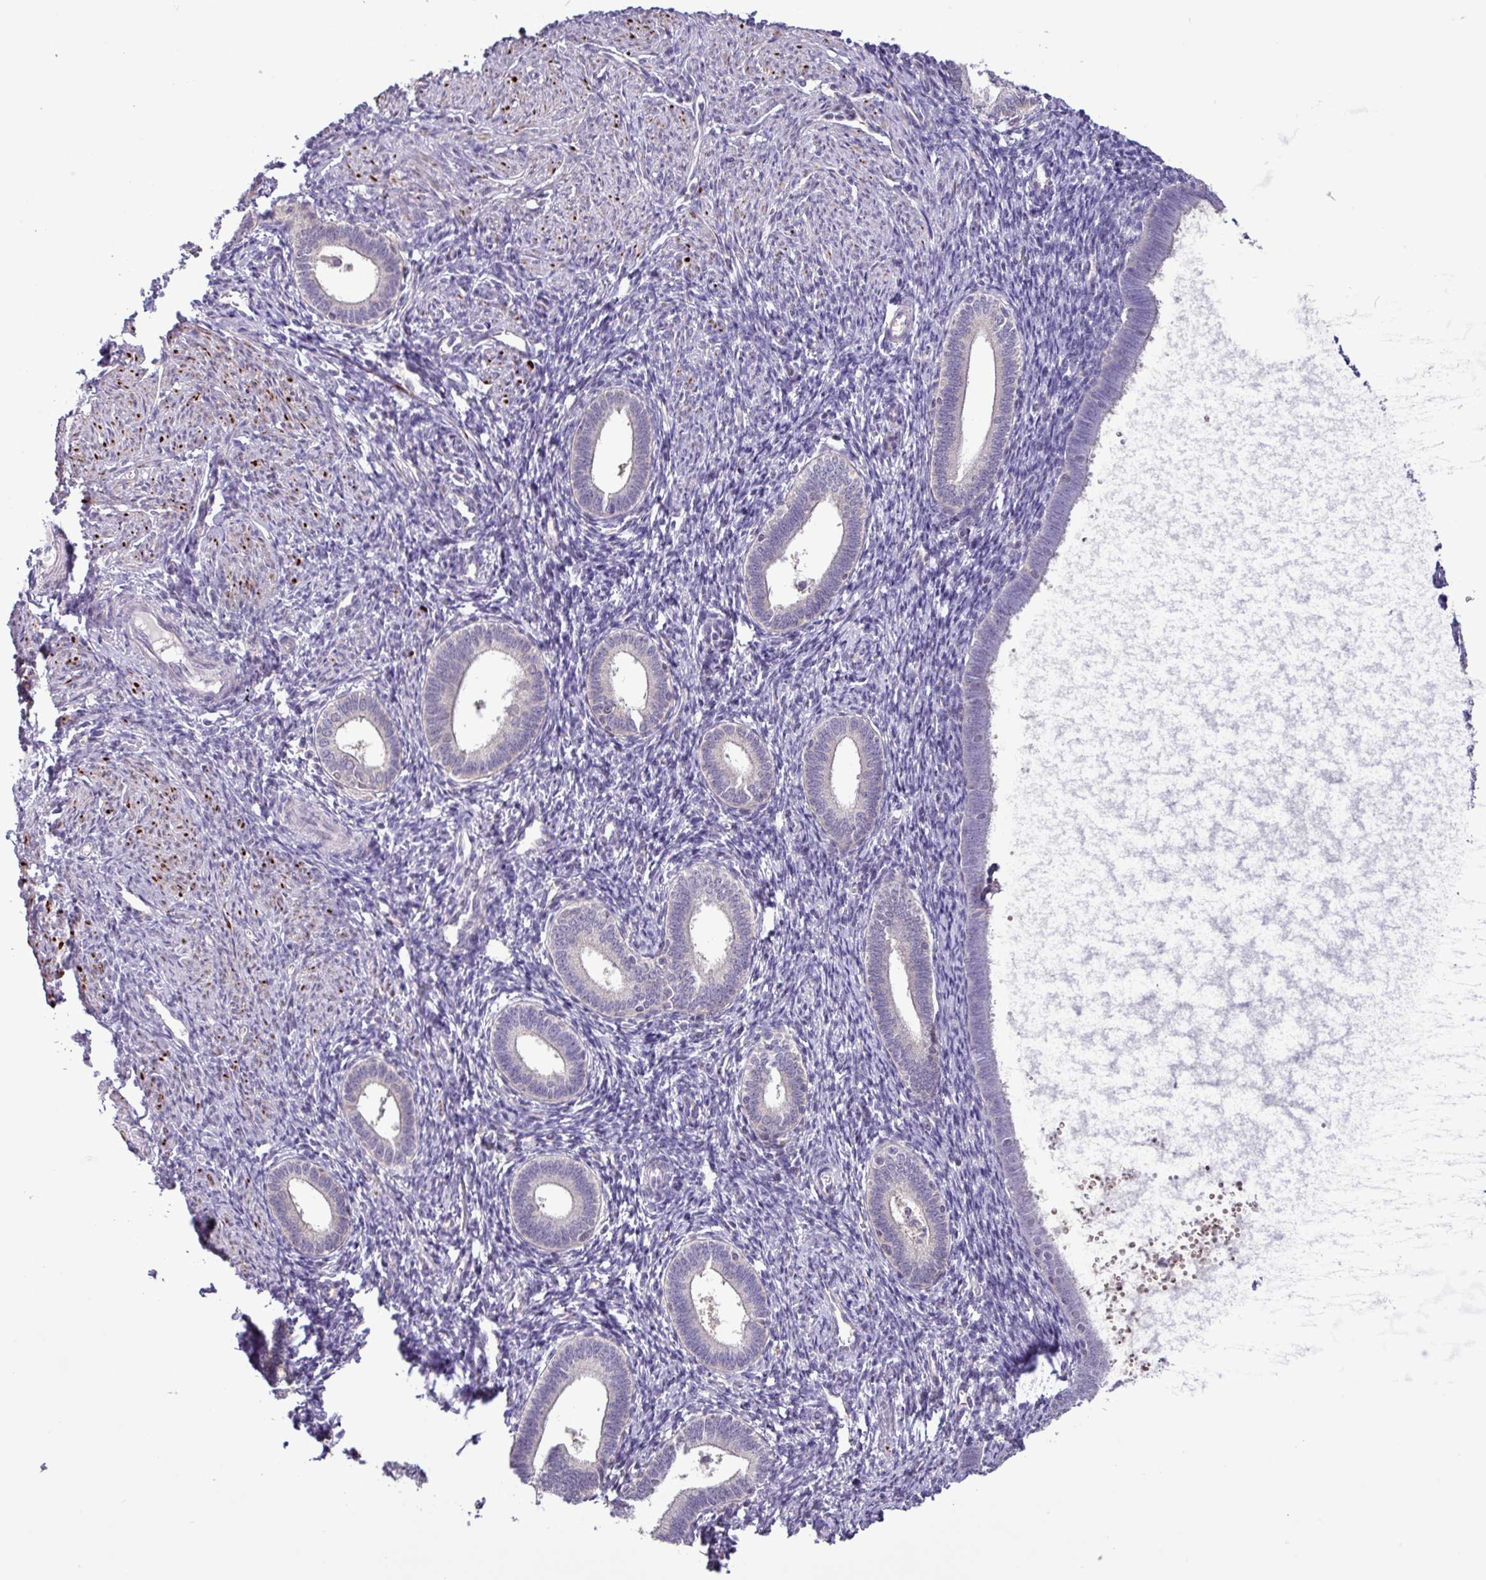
{"staining": {"intensity": "negative", "quantity": "none", "location": "none"}, "tissue": "endometrium", "cell_type": "Cells in endometrial stroma", "image_type": "normal", "snomed": [{"axis": "morphology", "description": "Normal tissue, NOS"}, {"axis": "topography", "description": "Endometrium"}], "caption": "Endometrium stained for a protein using immunohistochemistry (IHC) shows no staining cells in endometrial stroma.", "gene": "RIPPLY1", "patient": {"sex": "female", "age": 41}}